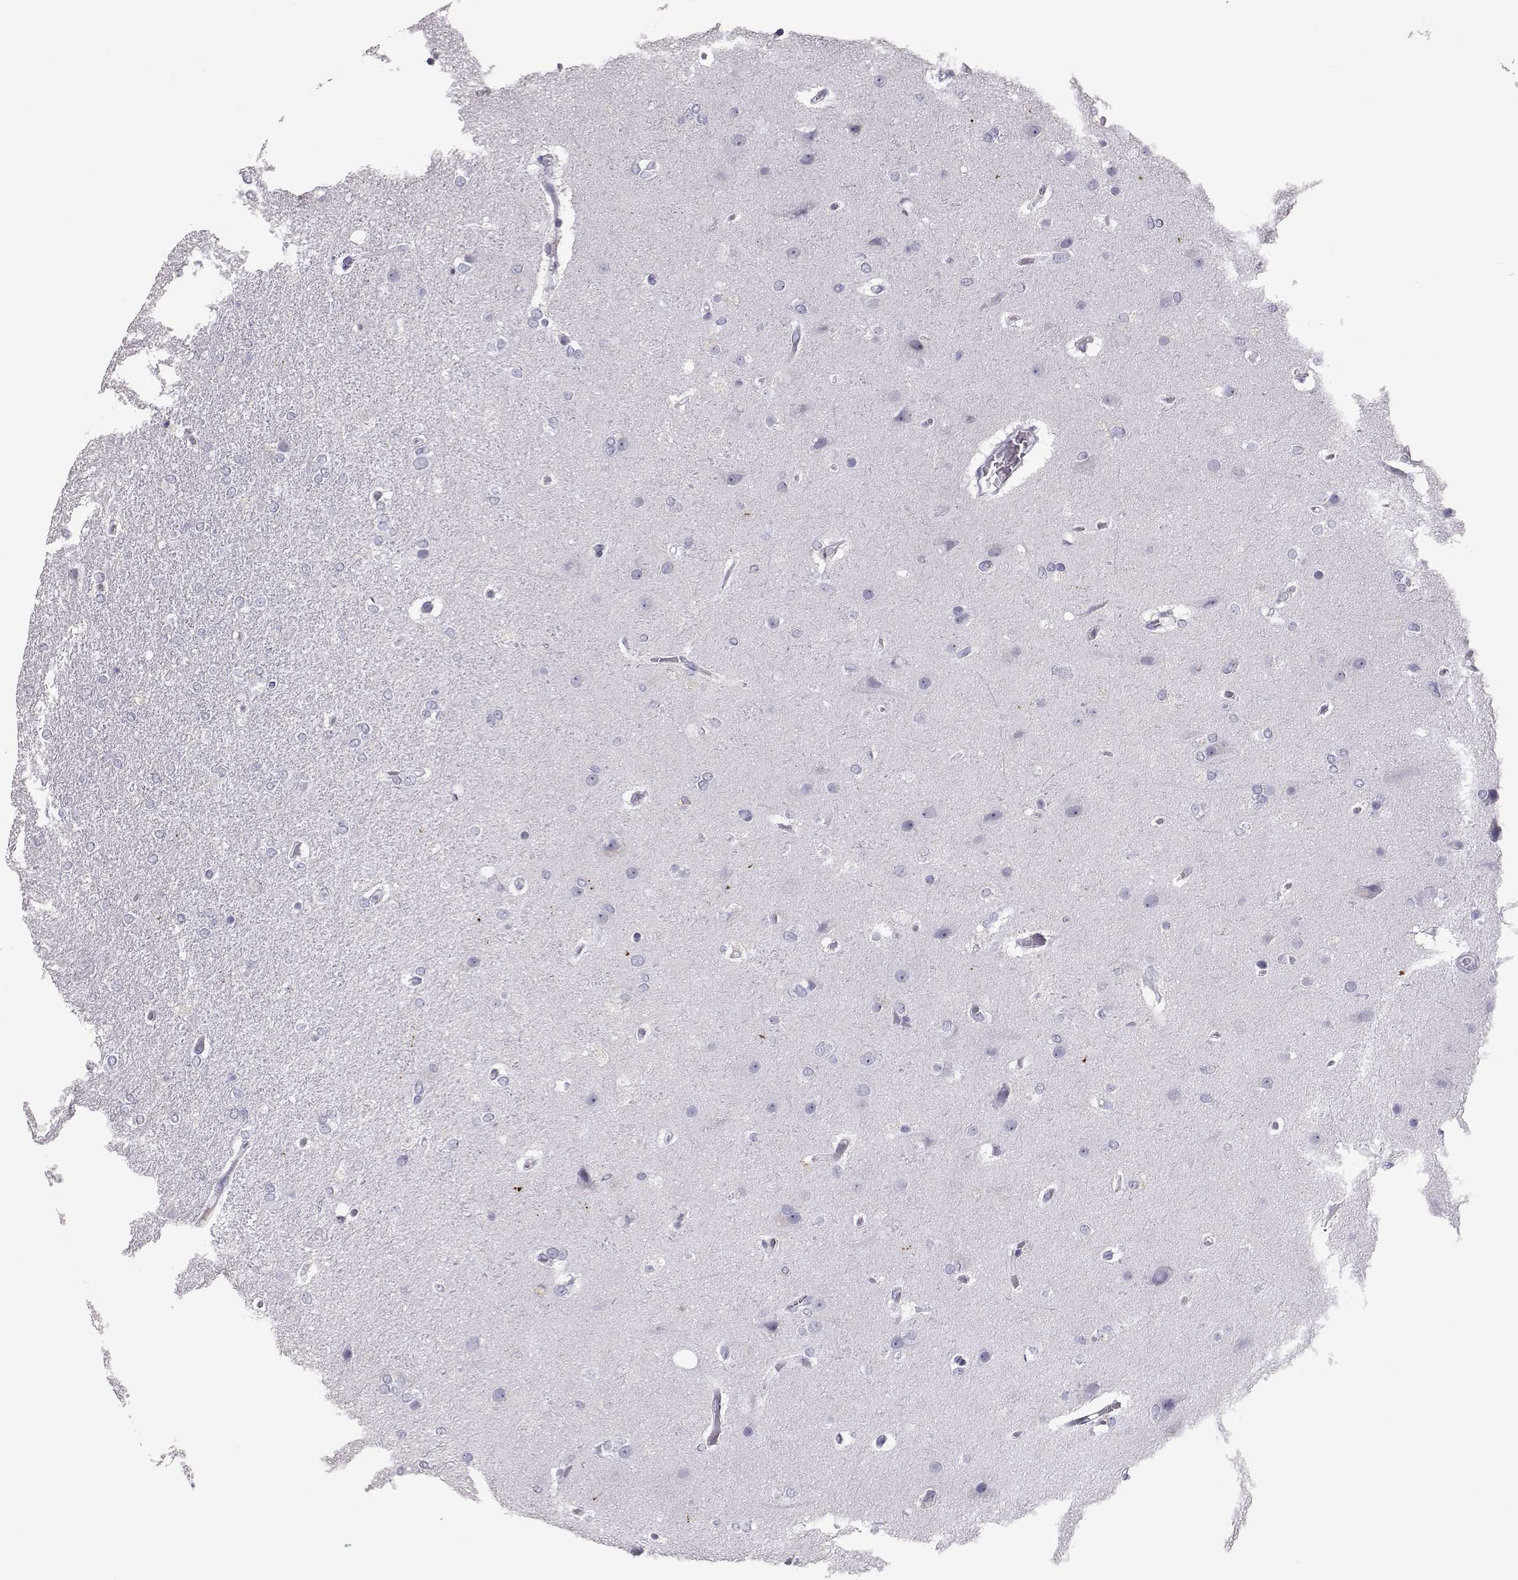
{"staining": {"intensity": "negative", "quantity": "none", "location": "none"}, "tissue": "glioma", "cell_type": "Tumor cells", "image_type": "cancer", "snomed": [{"axis": "morphology", "description": "Glioma, malignant, High grade"}, {"axis": "topography", "description": "Brain"}], "caption": "Glioma was stained to show a protein in brown. There is no significant staining in tumor cells.", "gene": "PMCH", "patient": {"sex": "female", "age": 61}}